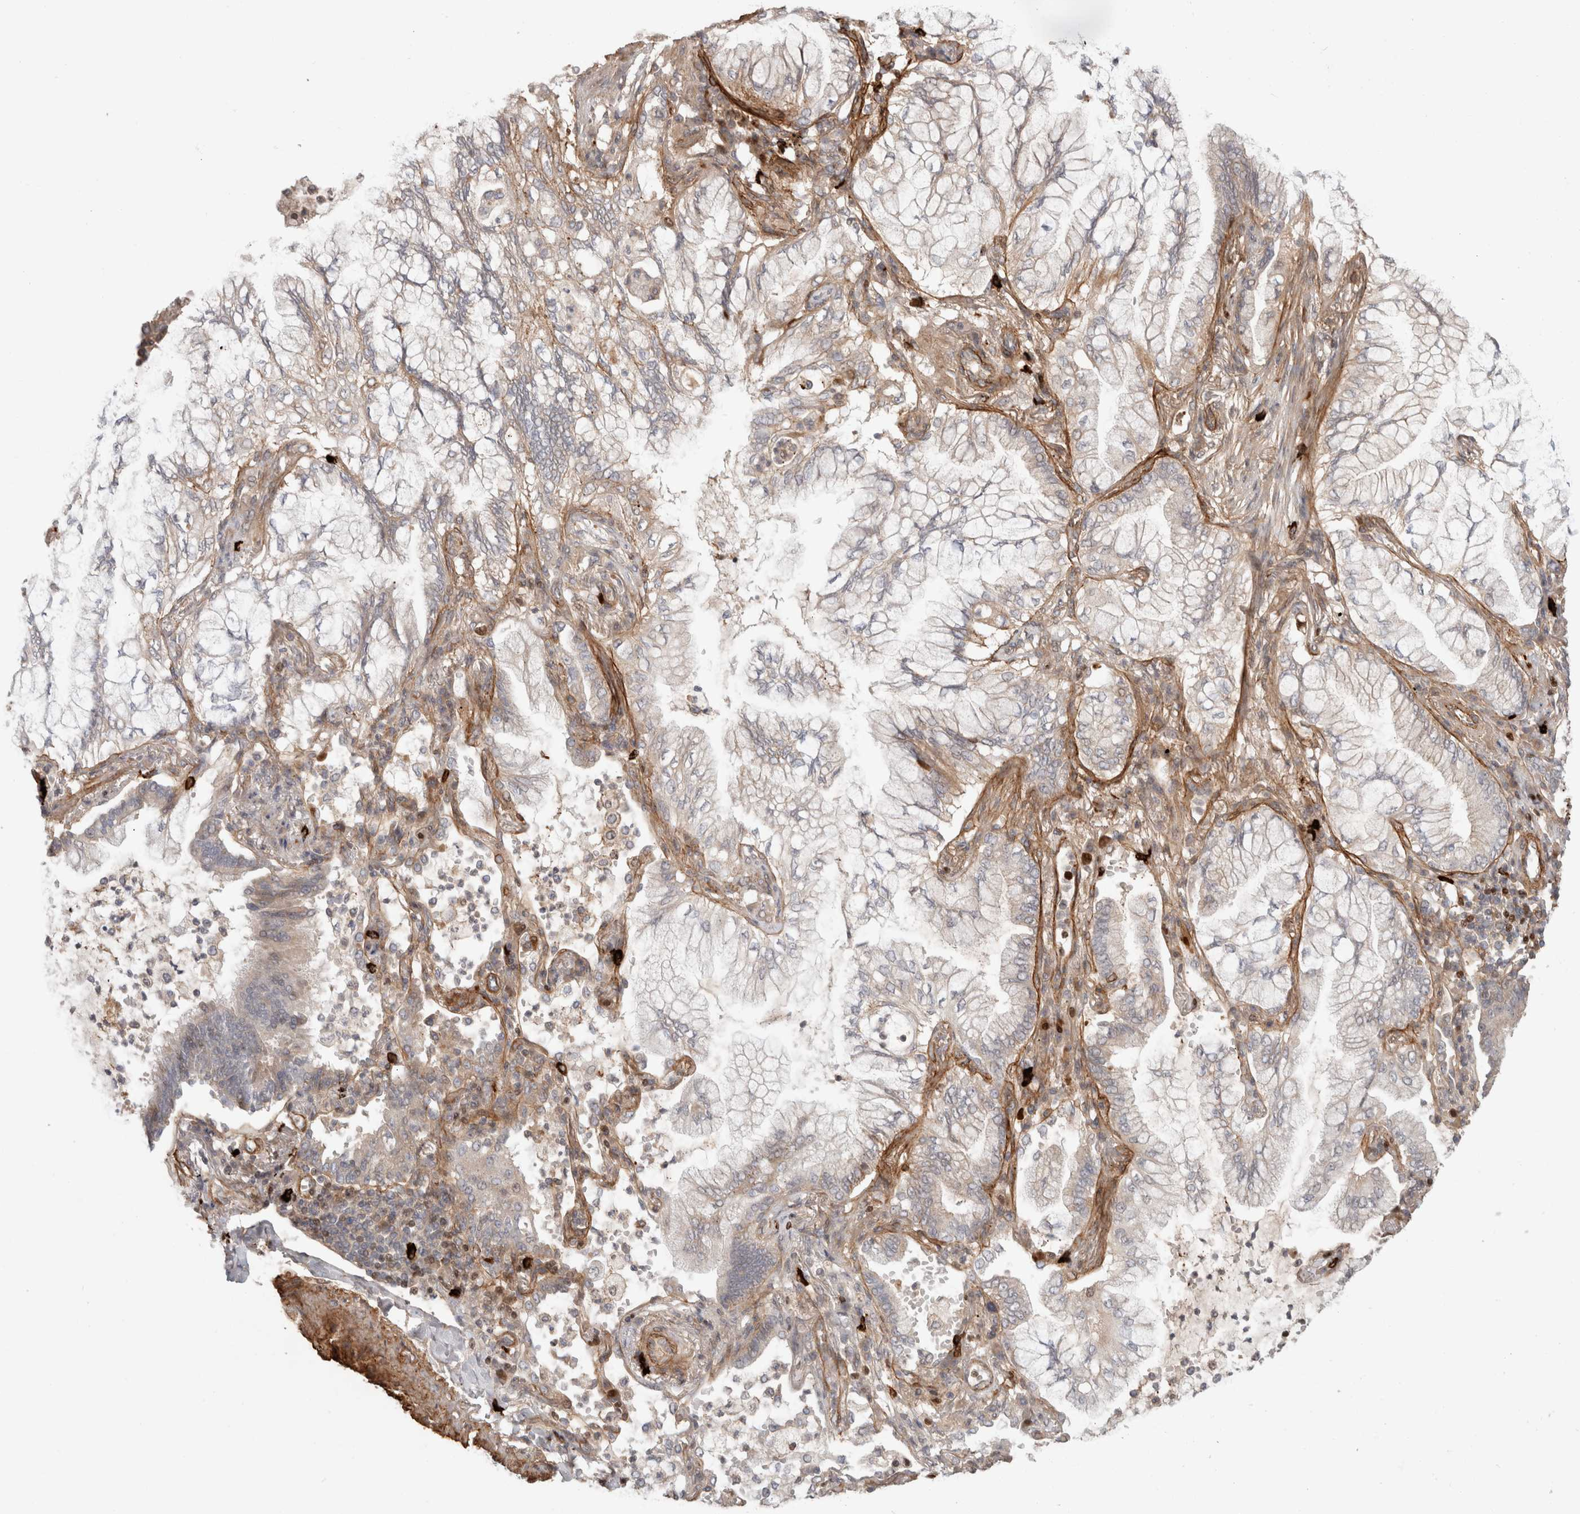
{"staining": {"intensity": "negative", "quantity": "none", "location": "none"}, "tissue": "lung cancer", "cell_type": "Tumor cells", "image_type": "cancer", "snomed": [{"axis": "morphology", "description": "Adenocarcinoma, NOS"}, {"axis": "topography", "description": "Lung"}], "caption": "Tumor cells show no significant expression in adenocarcinoma (lung).", "gene": "HSPG2", "patient": {"sex": "female", "age": 70}}